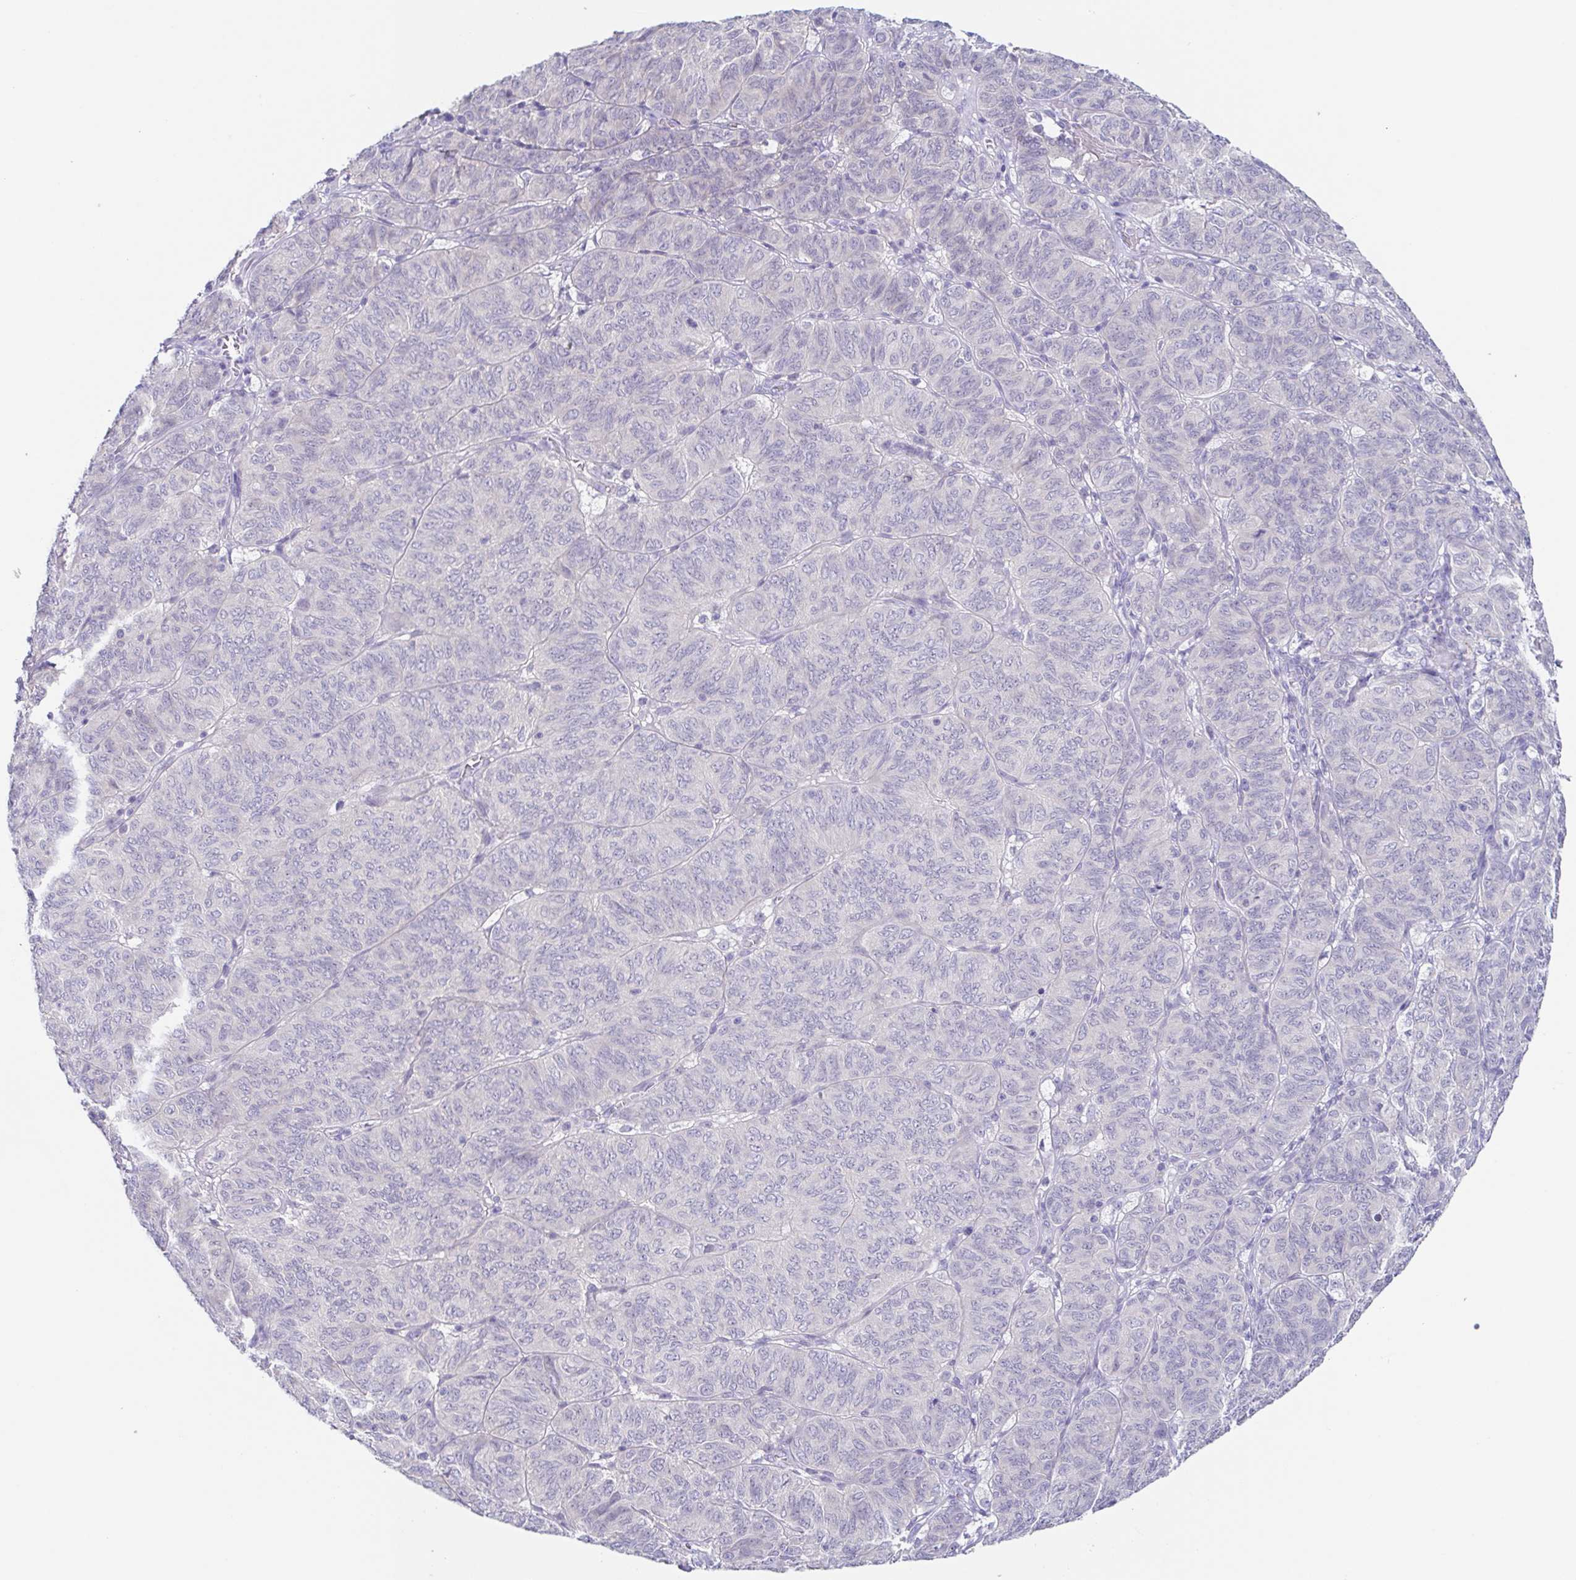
{"staining": {"intensity": "negative", "quantity": "none", "location": "none"}, "tissue": "ovarian cancer", "cell_type": "Tumor cells", "image_type": "cancer", "snomed": [{"axis": "morphology", "description": "Carcinoma, endometroid"}, {"axis": "topography", "description": "Ovary"}], "caption": "Immunohistochemistry (IHC) photomicrograph of neoplastic tissue: human ovarian endometroid carcinoma stained with DAB (3,3'-diaminobenzidine) demonstrates no significant protein expression in tumor cells.", "gene": "HTR2A", "patient": {"sex": "female", "age": 80}}